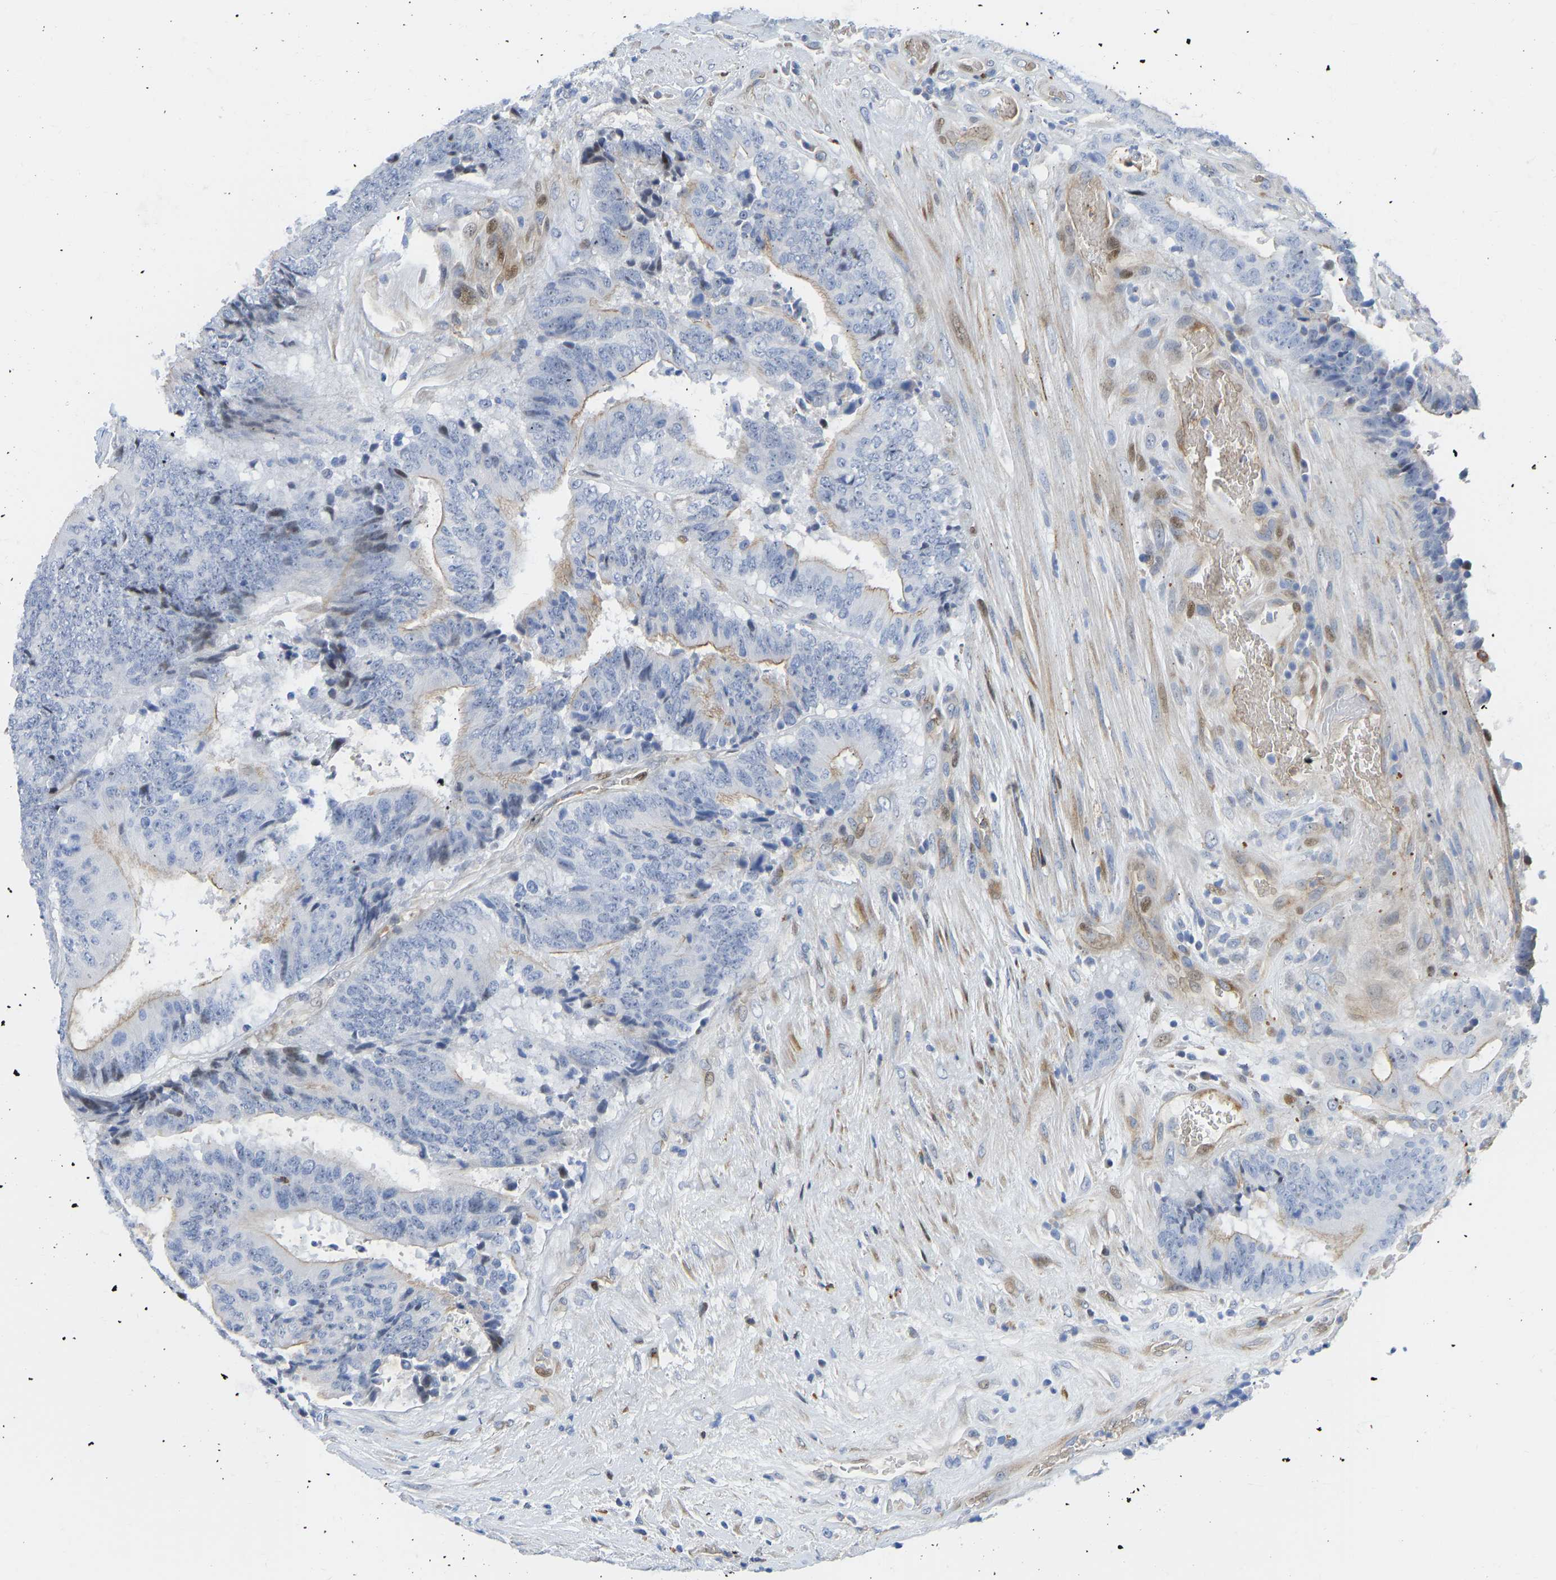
{"staining": {"intensity": "weak", "quantity": "<25%", "location": "cytoplasmic/membranous,nuclear"}, "tissue": "colorectal cancer", "cell_type": "Tumor cells", "image_type": "cancer", "snomed": [{"axis": "morphology", "description": "Adenocarcinoma, NOS"}, {"axis": "topography", "description": "Rectum"}], "caption": "IHC photomicrograph of human colorectal adenocarcinoma stained for a protein (brown), which reveals no positivity in tumor cells.", "gene": "HDAC5", "patient": {"sex": "male", "age": 72}}